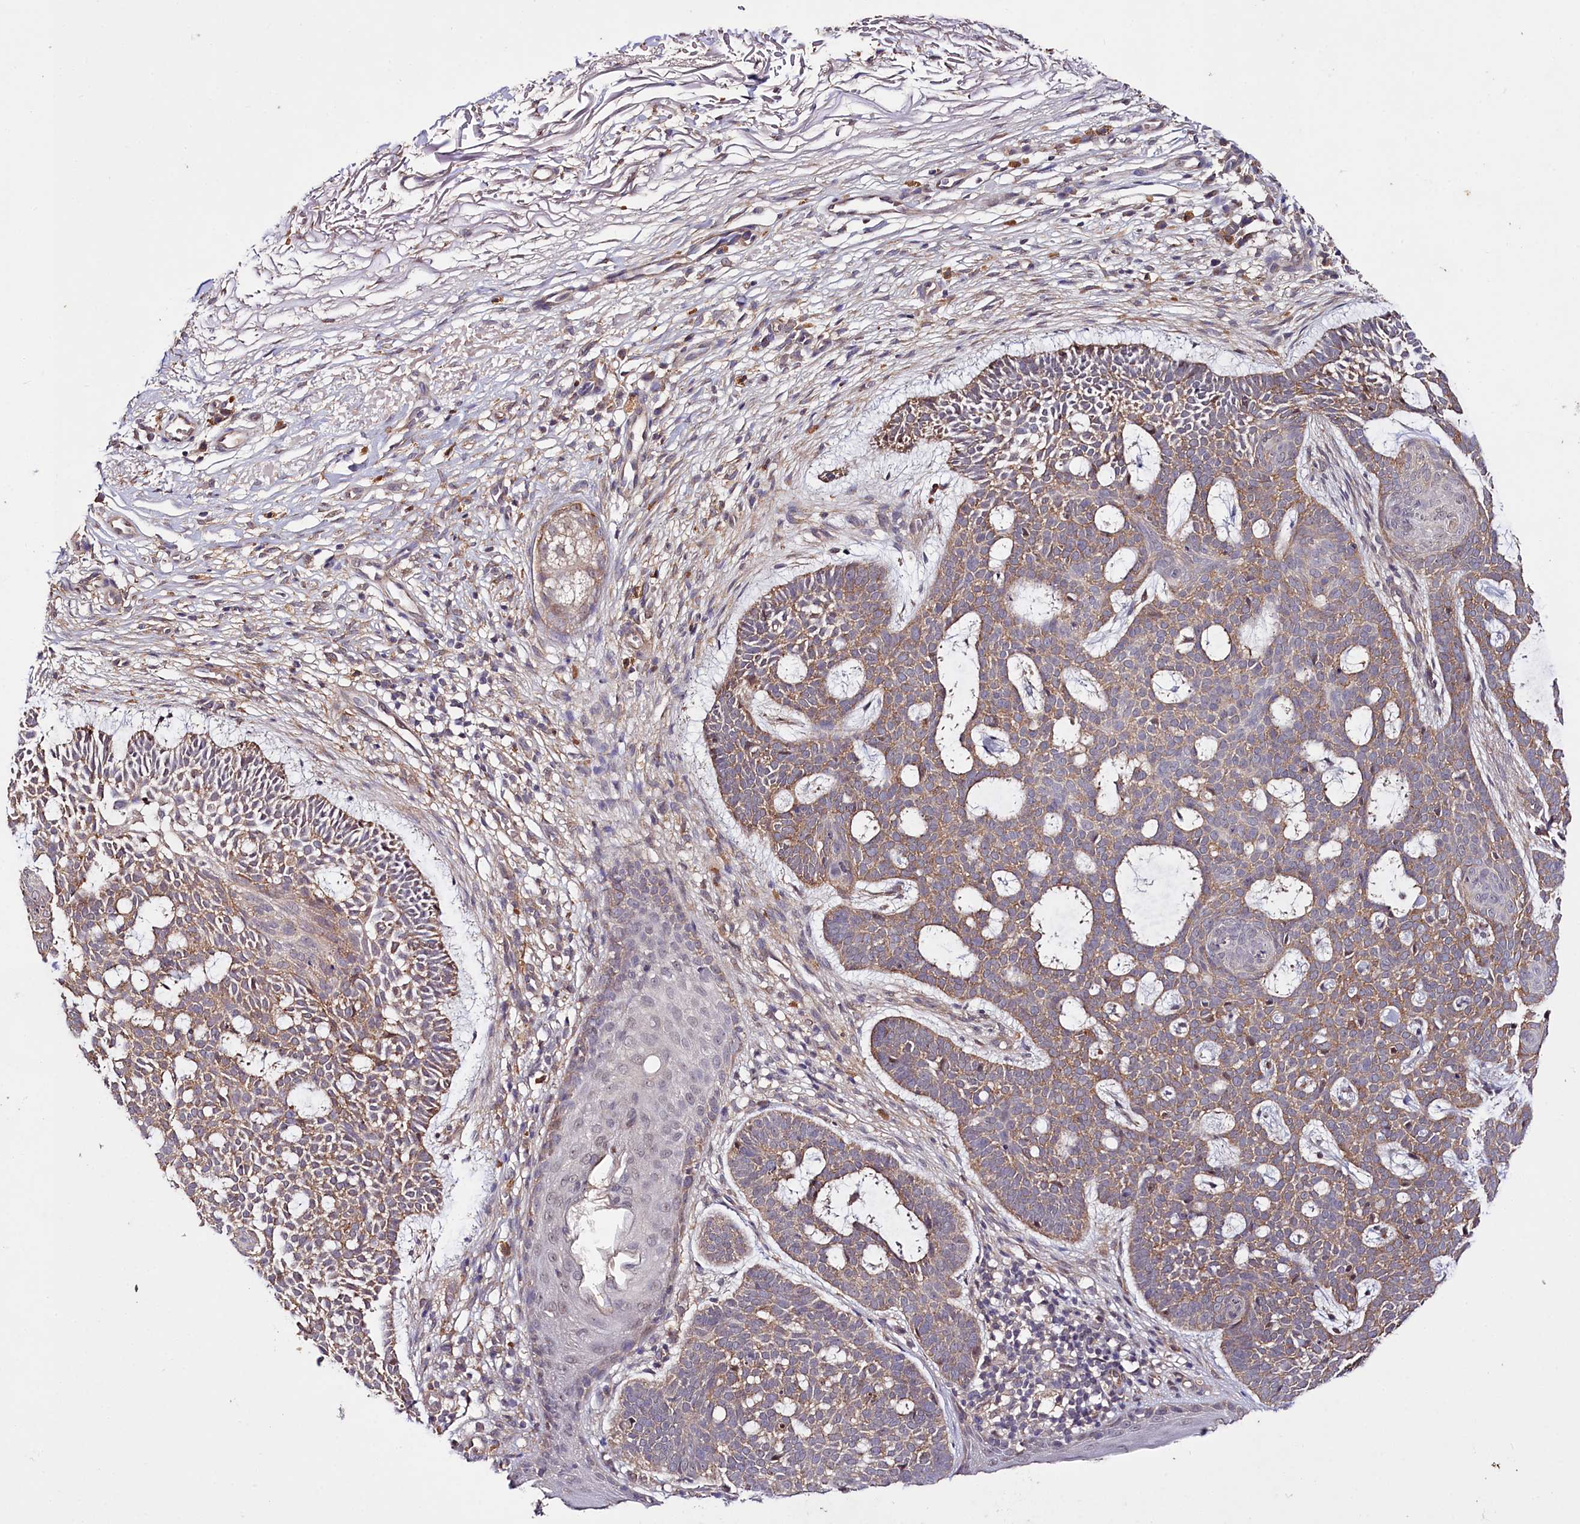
{"staining": {"intensity": "weak", "quantity": ">75%", "location": "cytoplasmic/membranous"}, "tissue": "skin cancer", "cell_type": "Tumor cells", "image_type": "cancer", "snomed": [{"axis": "morphology", "description": "Basal cell carcinoma"}, {"axis": "topography", "description": "Skin"}], "caption": "Approximately >75% of tumor cells in human skin basal cell carcinoma show weak cytoplasmic/membranous protein positivity as visualized by brown immunohistochemical staining.", "gene": "PHLDB1", "patient": {"sex": "male", "age": 85}}